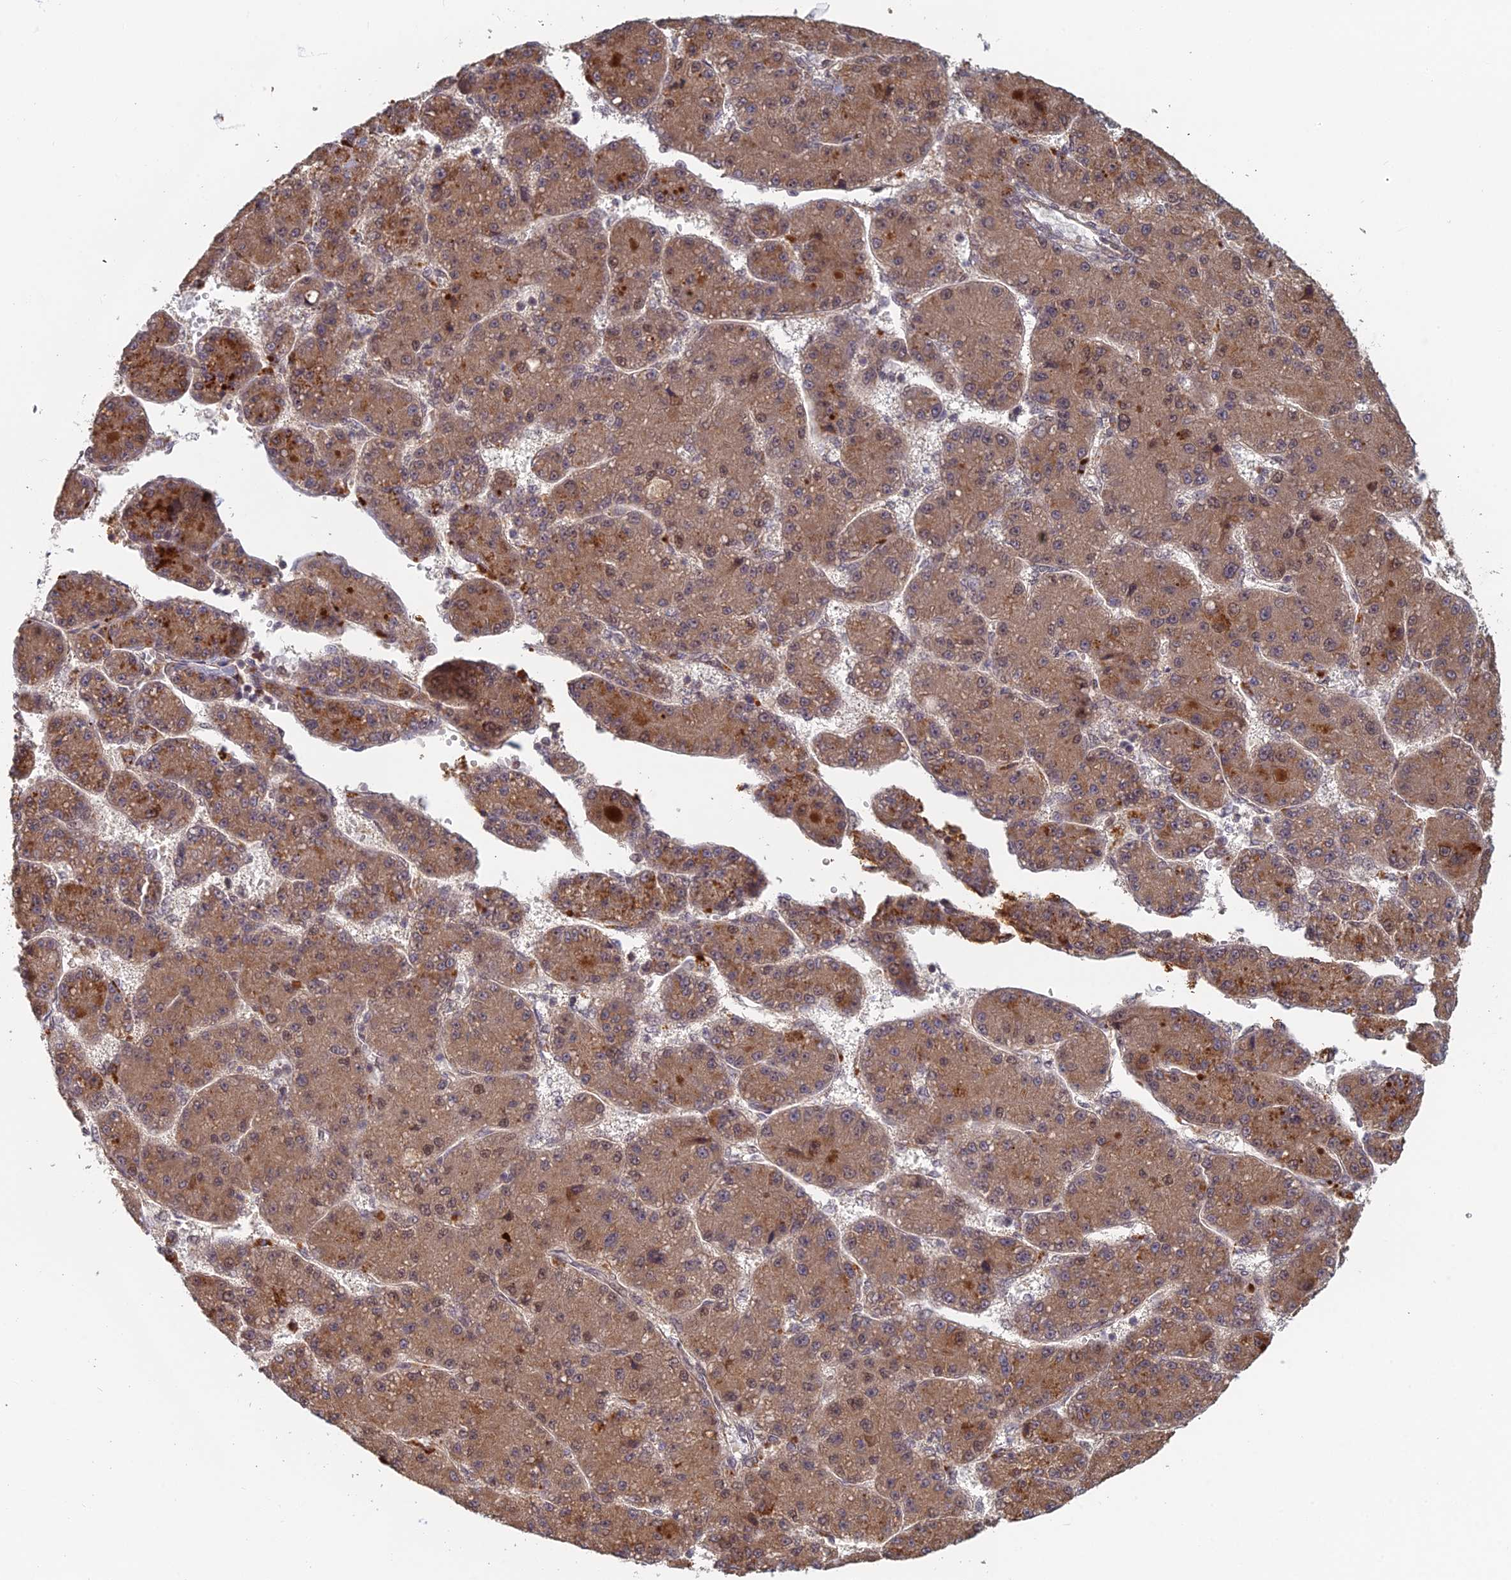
{"staining": {"intensity": "moderate", "quantity": ">75%", "location": "cytoplasmic/membranous"}, "tissue": "liver cancer", "cell_type": "Tumor cells", "image_type": "cancer", "snomed": [{"axis": "morphology", "description": "Carcinoma, Hepatocellular, NOS"}, {"axis": "topography", "description": "Liver"}], "caption": "IHC staining of liver cancer, which exhibits medium levels of moderate cytoplasmic/membranous positivity in about >75% of tumor cells indicating moderate cytoplasmic/membranous protein positivity. The staining was performed using DAB (3,3'-diaminobenzidine) (brown) for protein detection and nuclei were counterstained in hematoxylin (blue).", "gene": "RANBP3", "patient": {"sex": "male", "age": 67}}